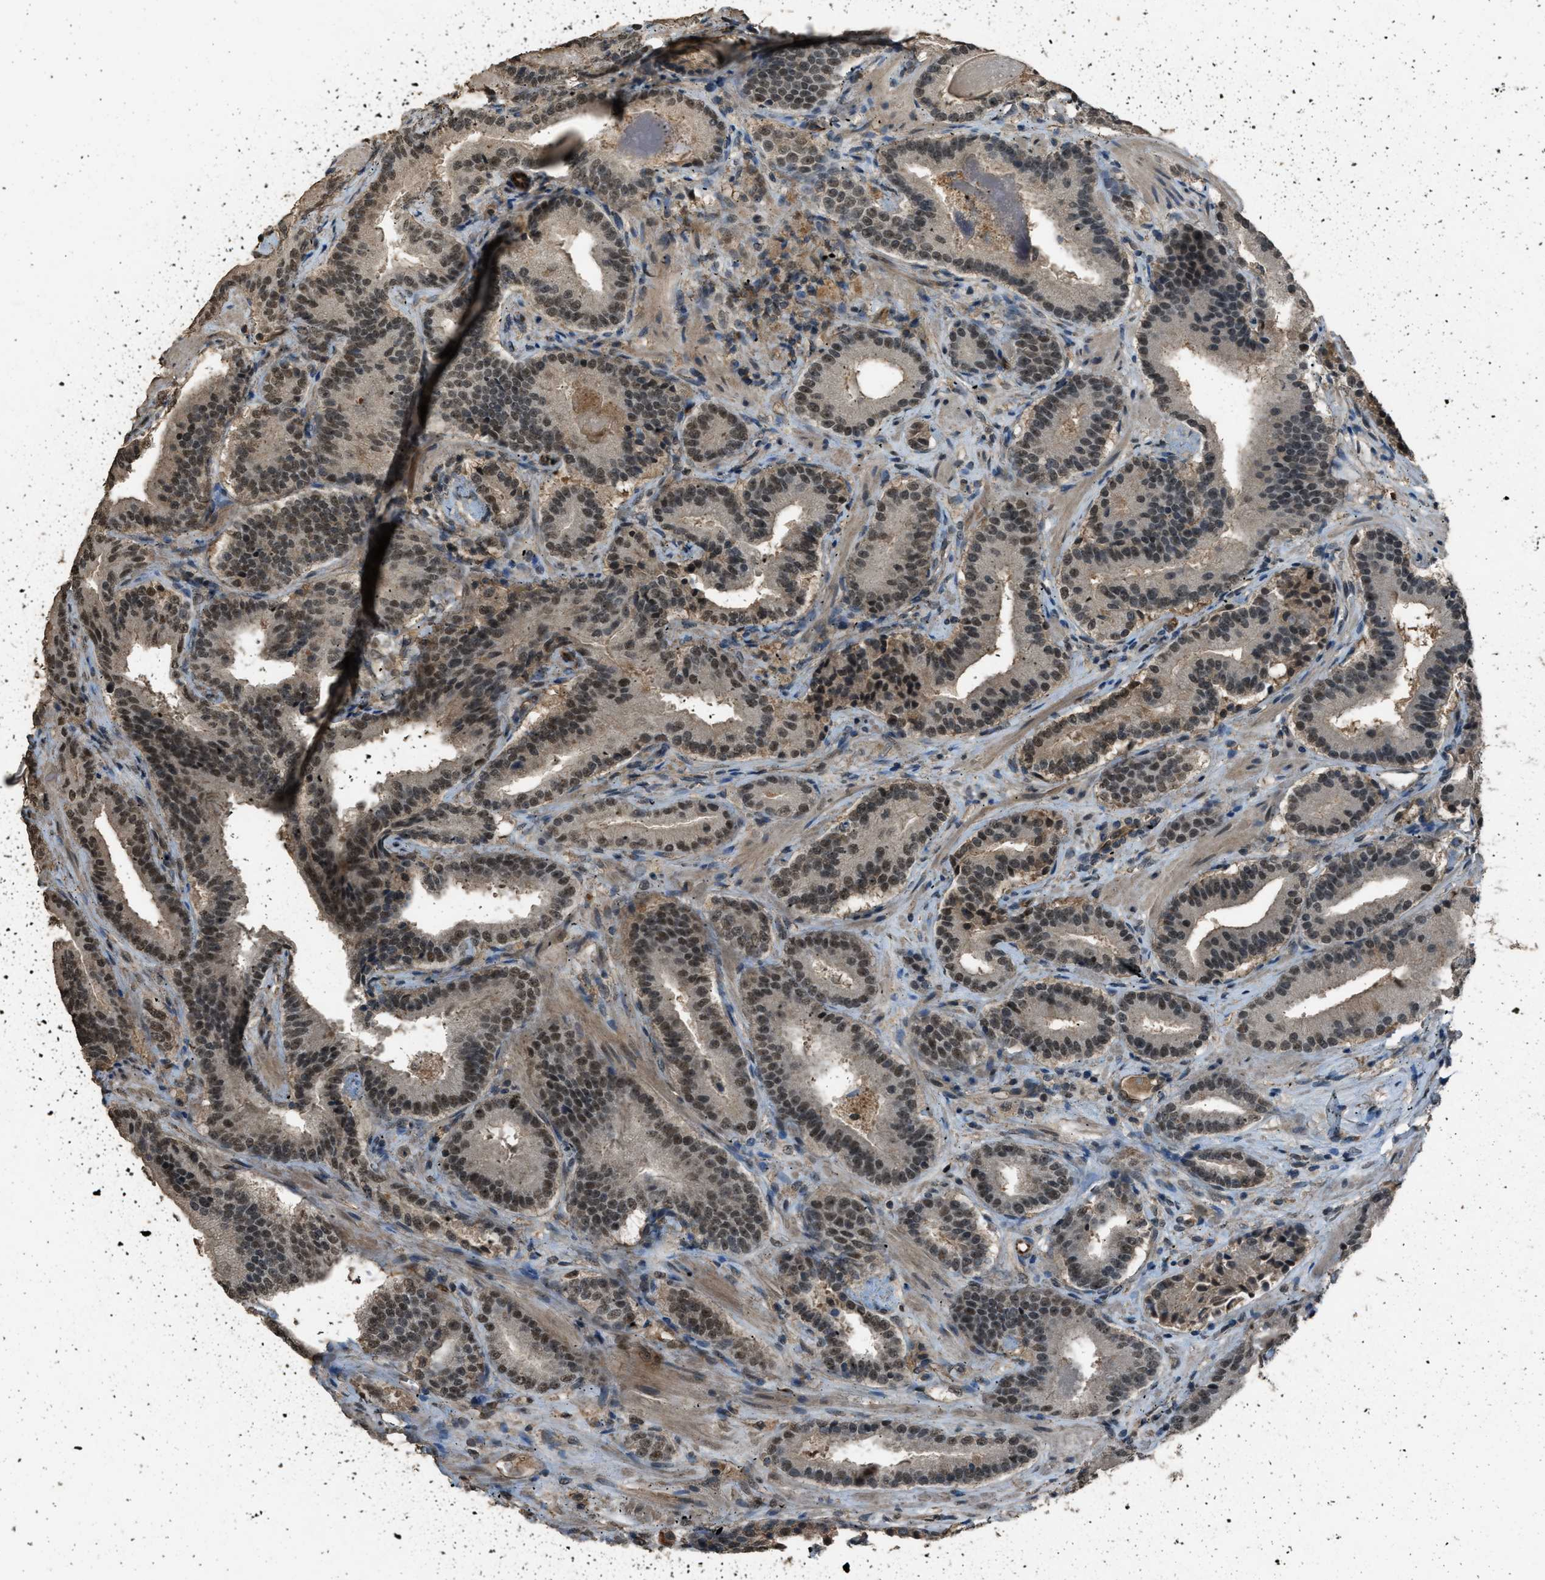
{"staining": {"intensity": "moderate", "quantity": ">75%", "location": "nuclear"}, "tissue": "prostate cancer", "cell_type": "Tumor cells", "image_type": "cancer", "snomed": [{"axis": "morphology", "description": "Adenocarcinoma, Low grade"}, {"axis": "topography", "description": "Prostate"}], "caption": "Immunohistochemistry (IHC) (DAB) staining of prostate cancer exhibits moderate nuclear protein staining in about >75% of tumor cells.", "gene": "SERTAD2", "patient": {"sex": "male", "age": 51}}